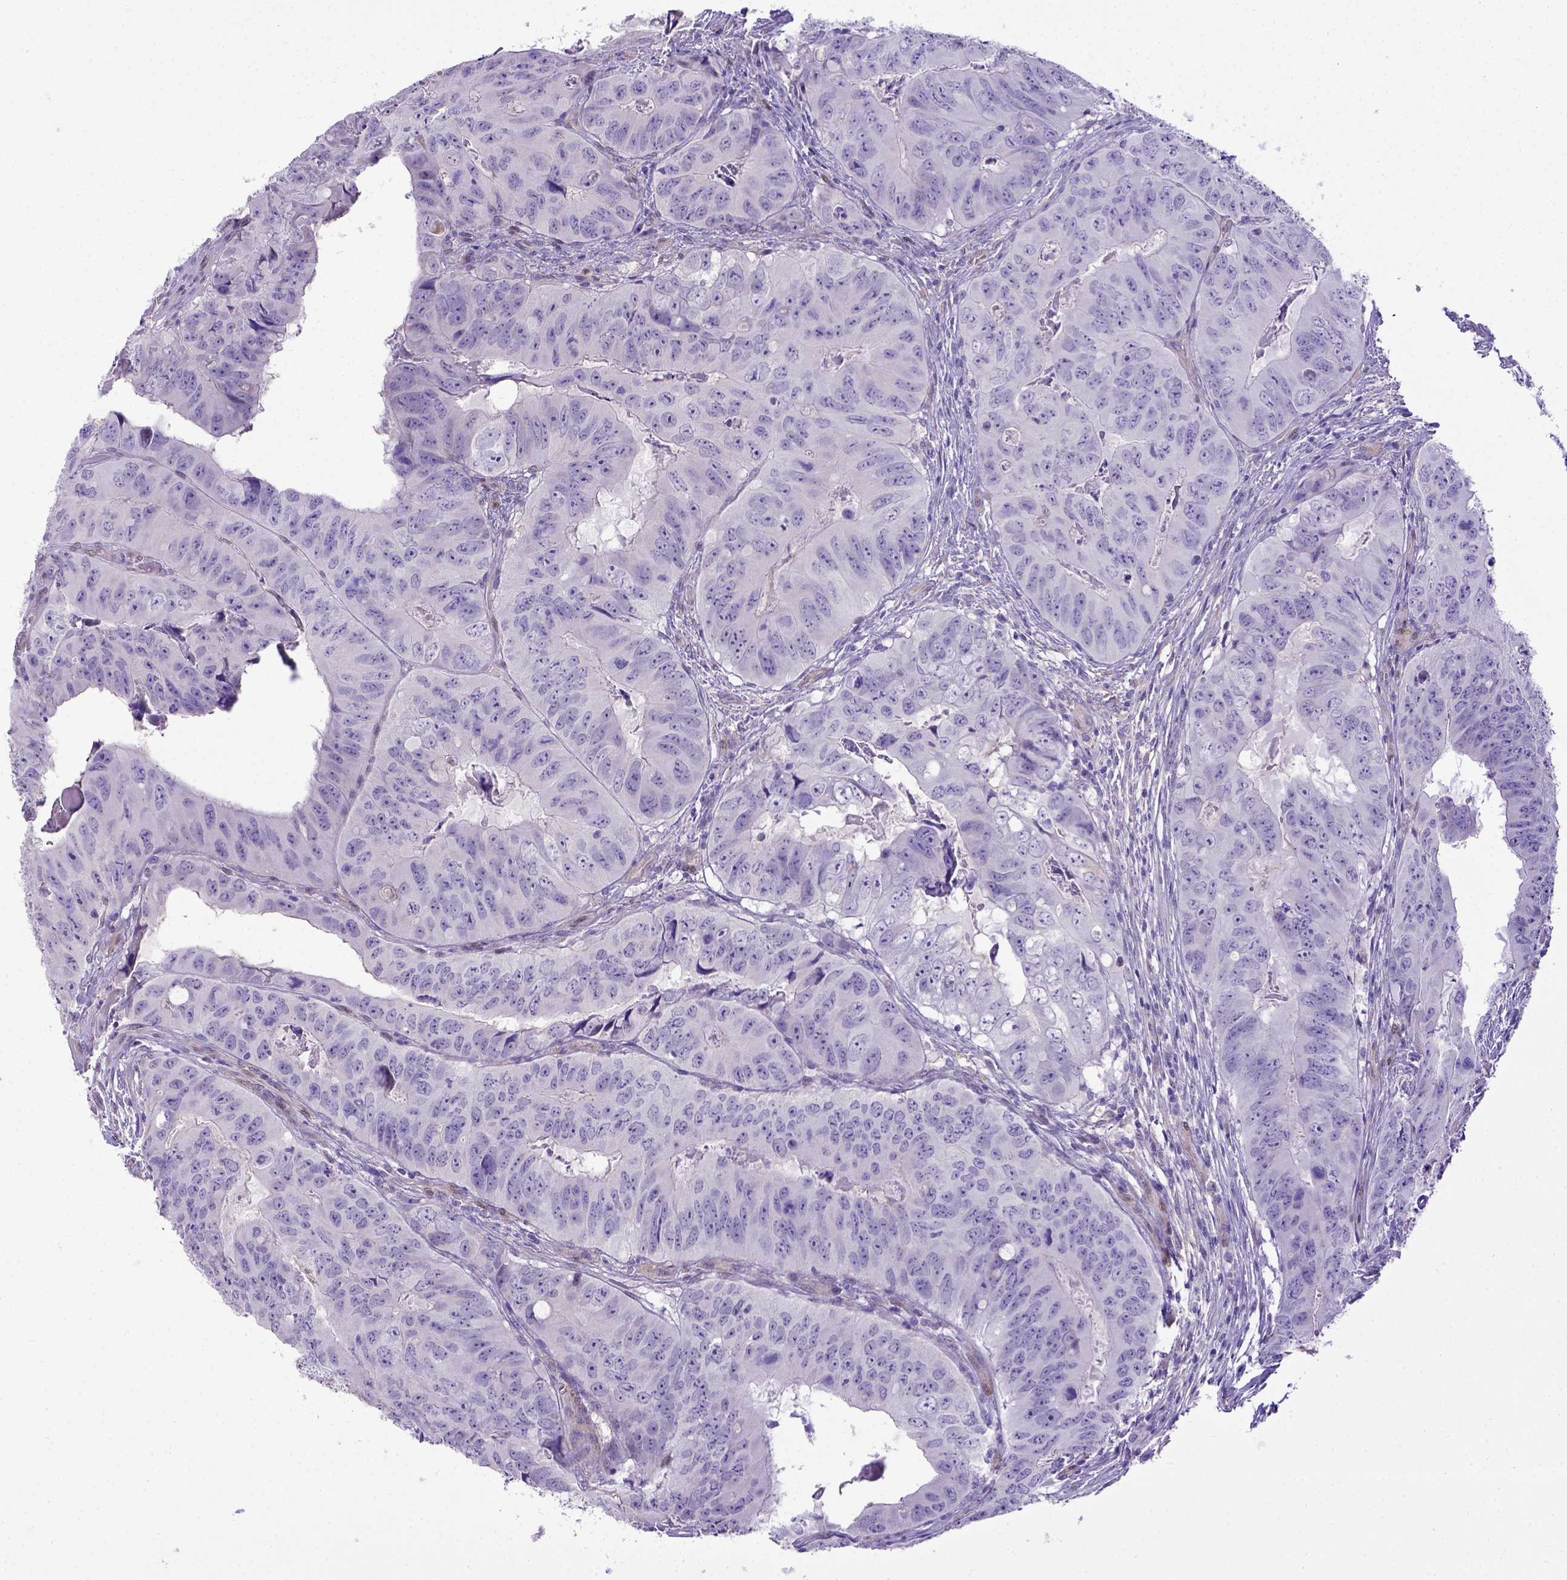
{"staining": {"intensity": "negative", "quantity": "none", "location": "none"}, "tissue": "colorectal cancer", "cell_type": "Tumor cells", "image_type": "cancer", "snomed": [{"axis": "morphology", "description": "Adenocarcinoma, NOS"}, {"axis": "topography", "description": "Colon"}], "caption": "DAB immunohistochemical staining of colorectal cancer (adenocarcinoma) exhibits no significant expression in tumor cells. (DAB (3,3'-diaminobenzidine) immunohistochemistry (IHC), high magnification).", "gene": "BTN1A1", "patient": {"sex": "male", "age": 79}}